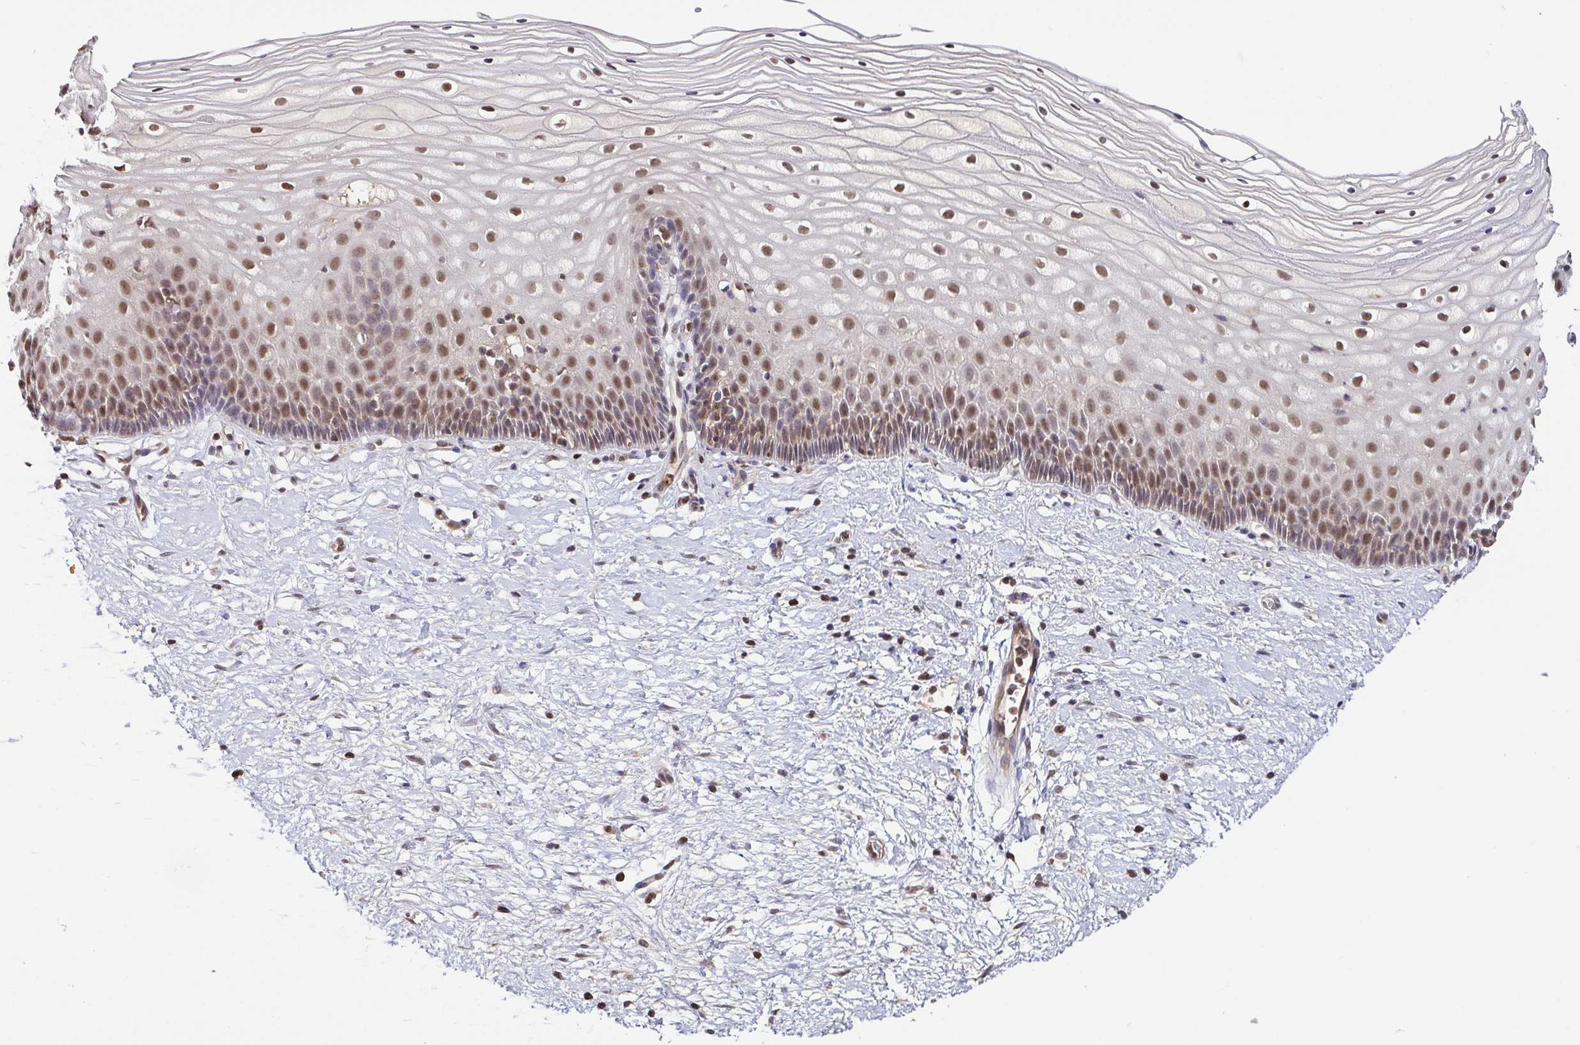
{"staining": {"intensity": "moderate", "quantity": "<25%", "location": "nuclear"}, "tissue": "cervix", "cell_type": "Glandular cells", "image_type": "normal", "snomed": [{"axis": "morphology", "description": "Normal tissue, NOS"}, {"axis": "topography", "description": "Cervix"}], "caption": "DAB (3,3'-diaminobenzidine) immunohistochemical staining of benign human cervix displays moderate nuclear protein positivity in about <25% of glandular cells. (IHC, brightfield microscopy, high magnification).", "gene": "PSMB9", "patient": {"sex": "female", "age": 36}}